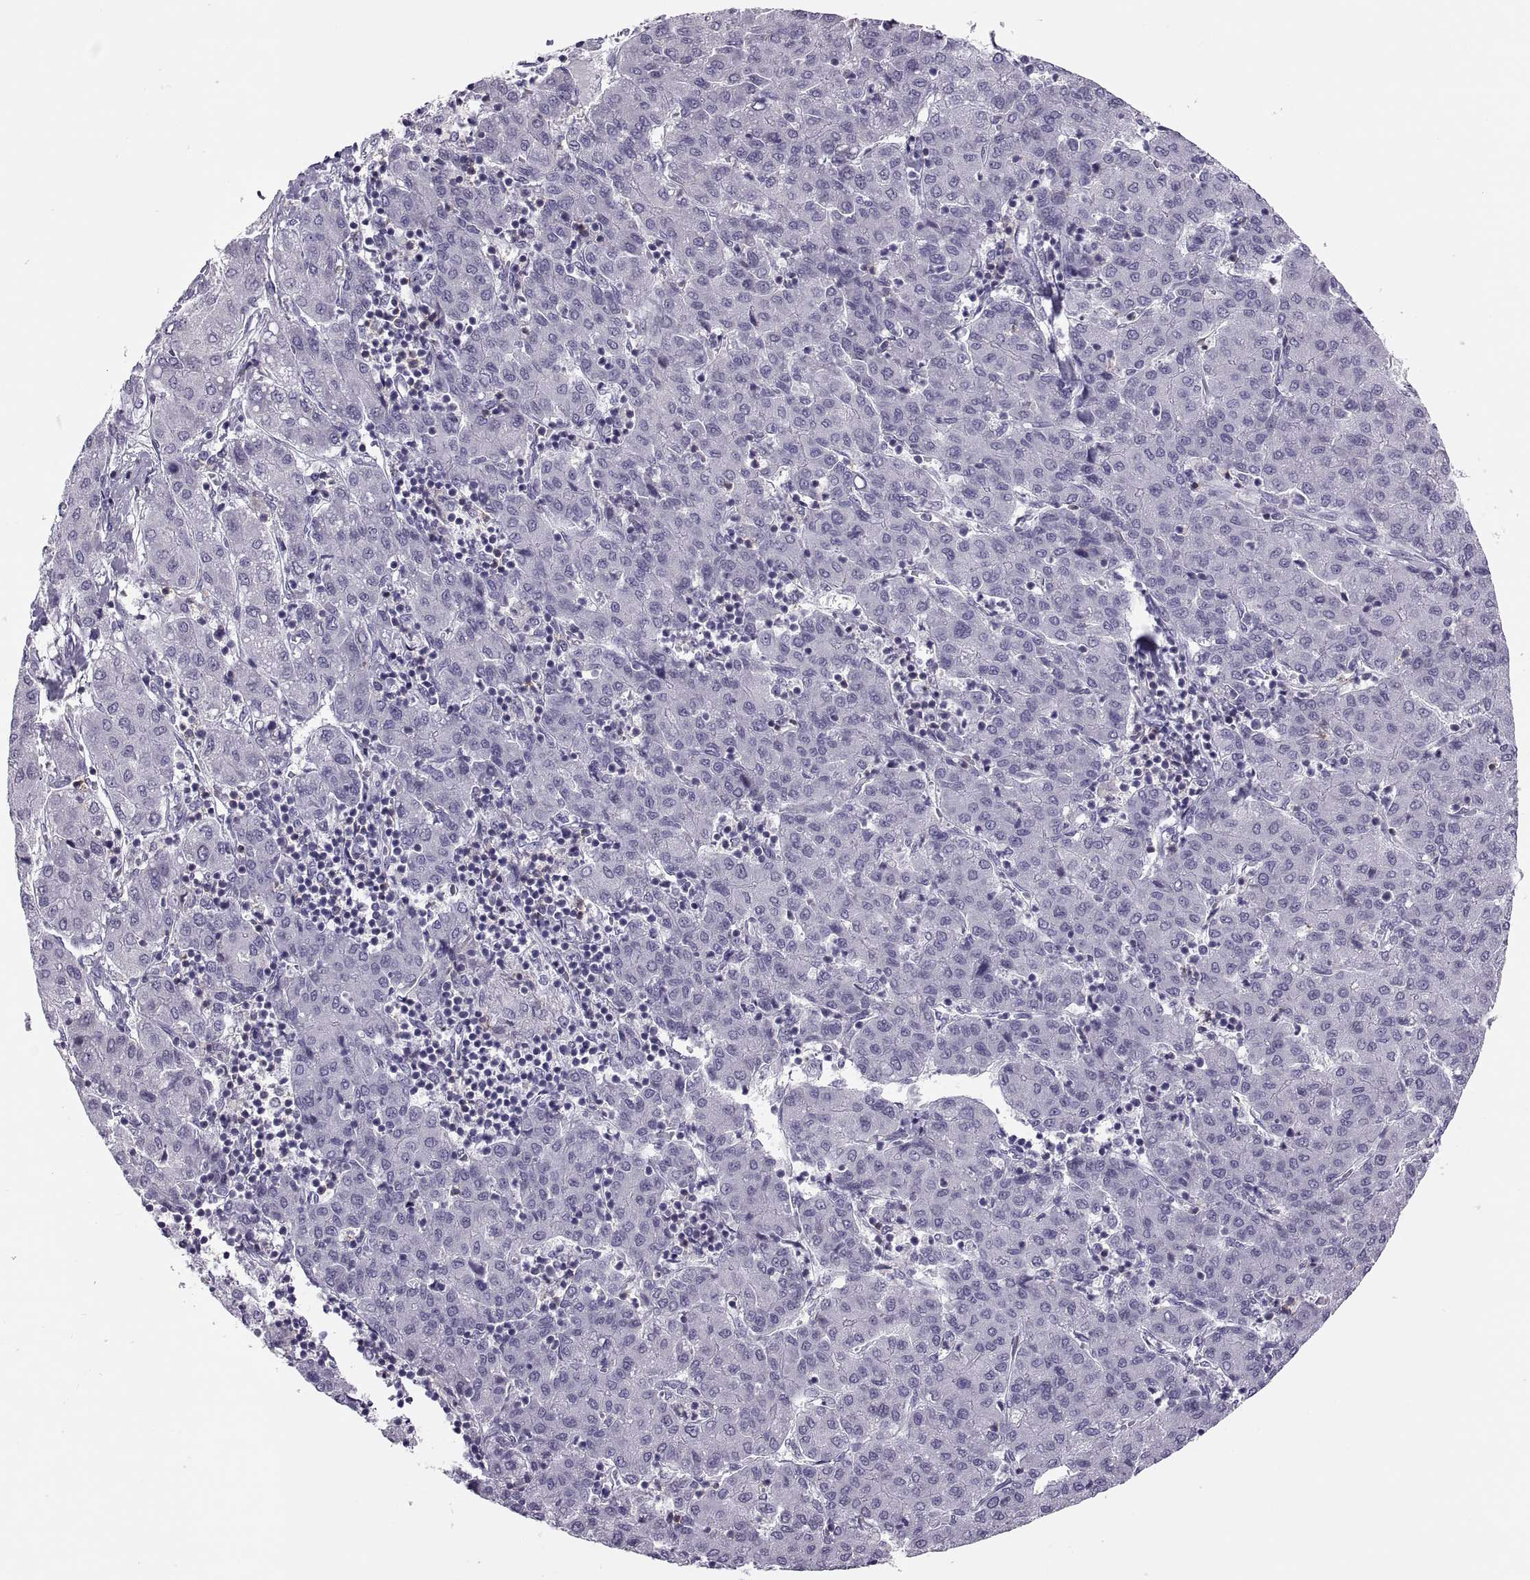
{"staining": {"intensity": "negative", "quantity": "none", "location": "none"}, "tissue": "liver cancer", "cell_type": "Tumor cells", "image_type": "cancer", "snomed": [{"axis": "morphology", "description": "Carcinoma, Hepatocellular, NOS"}, {"axis": "topography", "description": "Liver"}], "caption": "A micrograph of liver cancer stained for a protein exhibits no brown staining in tumor cells.", "gene": "TTC21A", "patient": {"sex": "male", "age": 65}}